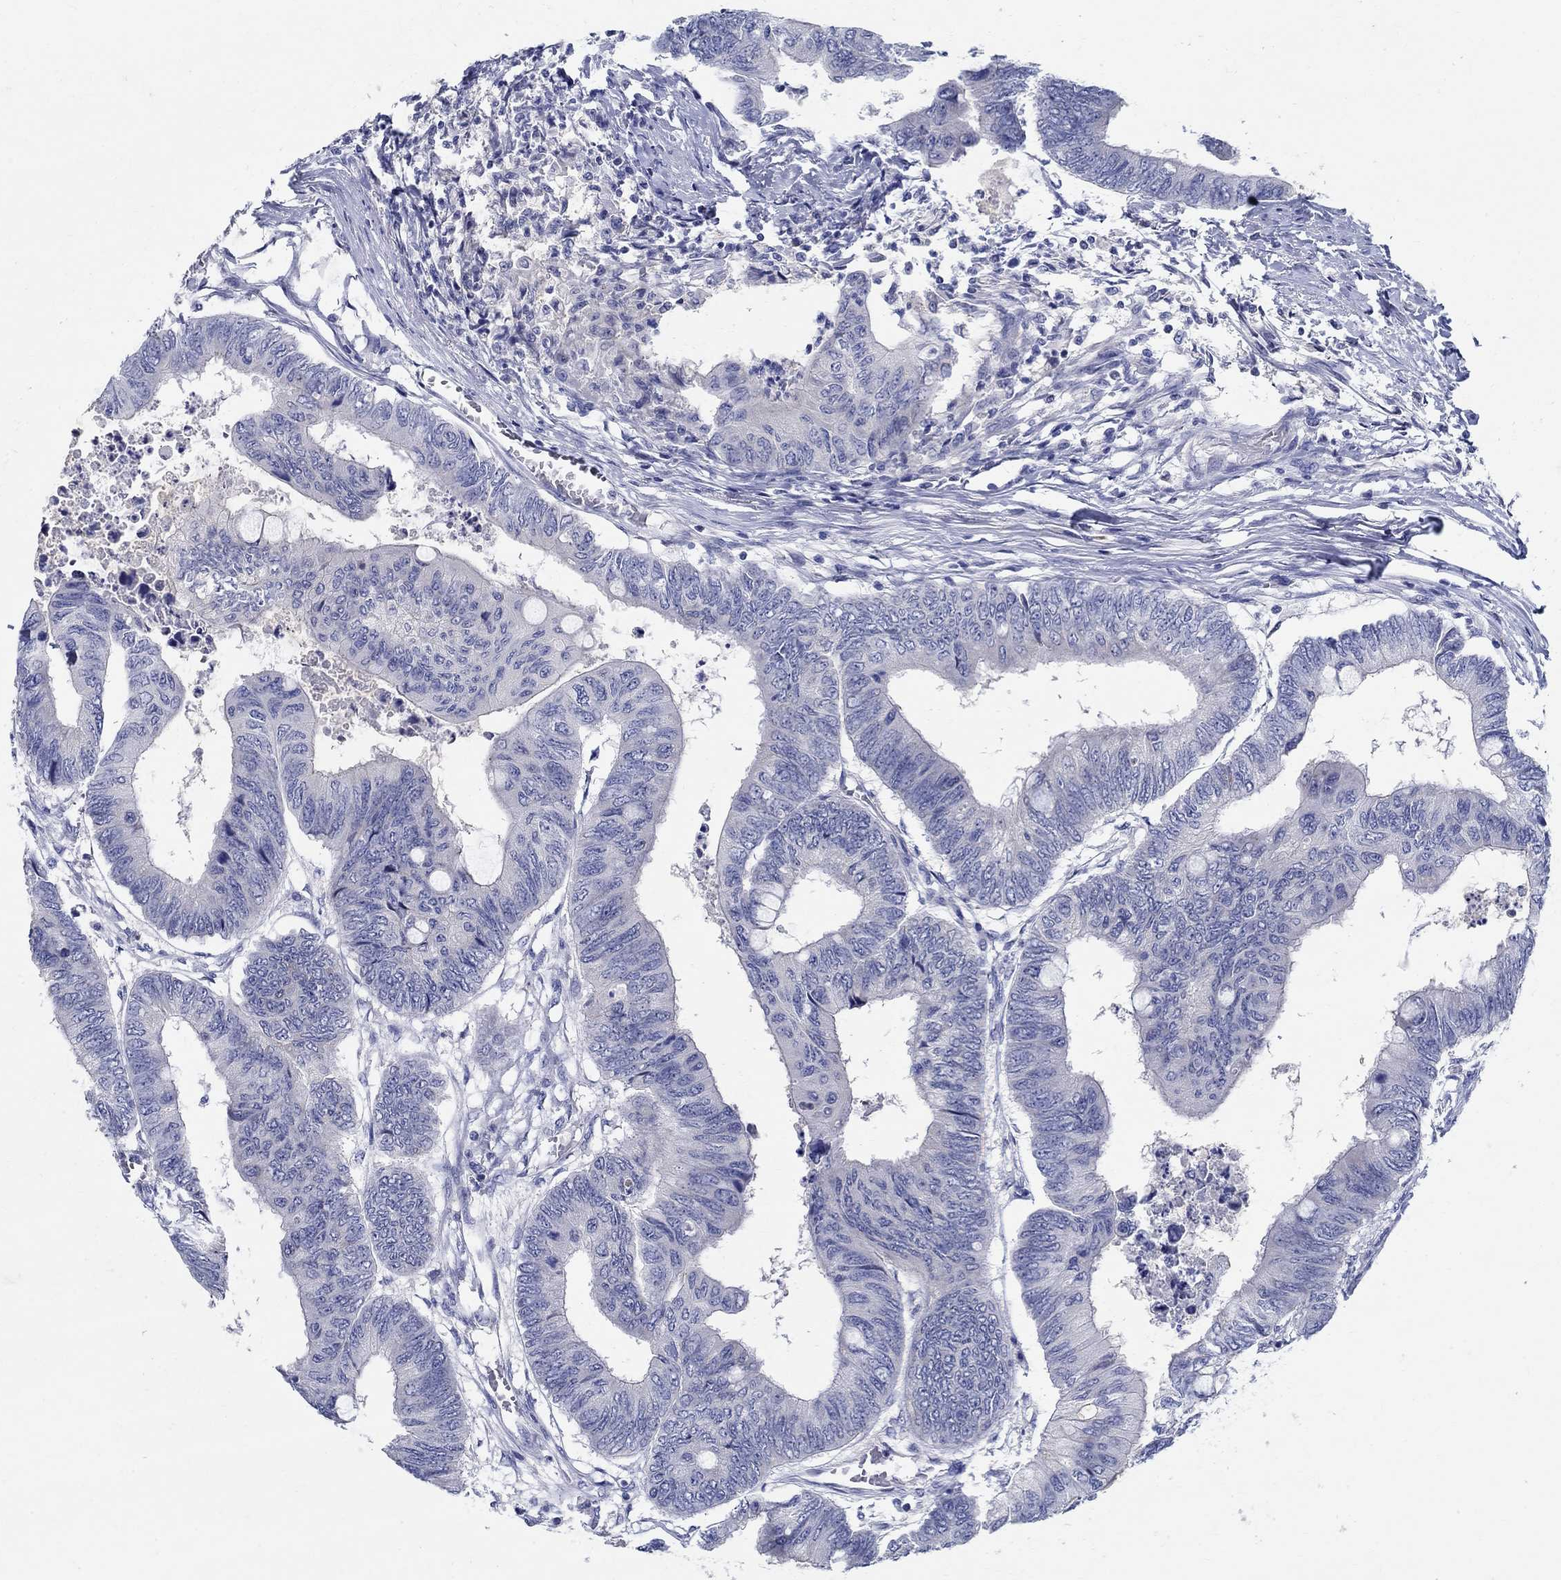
{"staining": {"intensity": "negative", "quantity": "none", "location": "none"}, "tissue": "colorectal cancer", "cell_type": "Tumor cells", "image_type": "cancer", "snomed": [{"axis": "morphology", "description": "Normal tissue, NOS"}, {"axis": "morphology", "description": "Adenocarcinoma, NOS"}, {"axis": "topography", "description": "Rectum"}, {"axis": "topography", "description": "Peripheral nerve tissue"}], "caption": "This is an immunohistochemistry histopathology image of colorectal adenocarcinoma. There is no expression in tumor cells.", "gene": "CRYGD", "patient": {"sex": "male", "age": 92}}